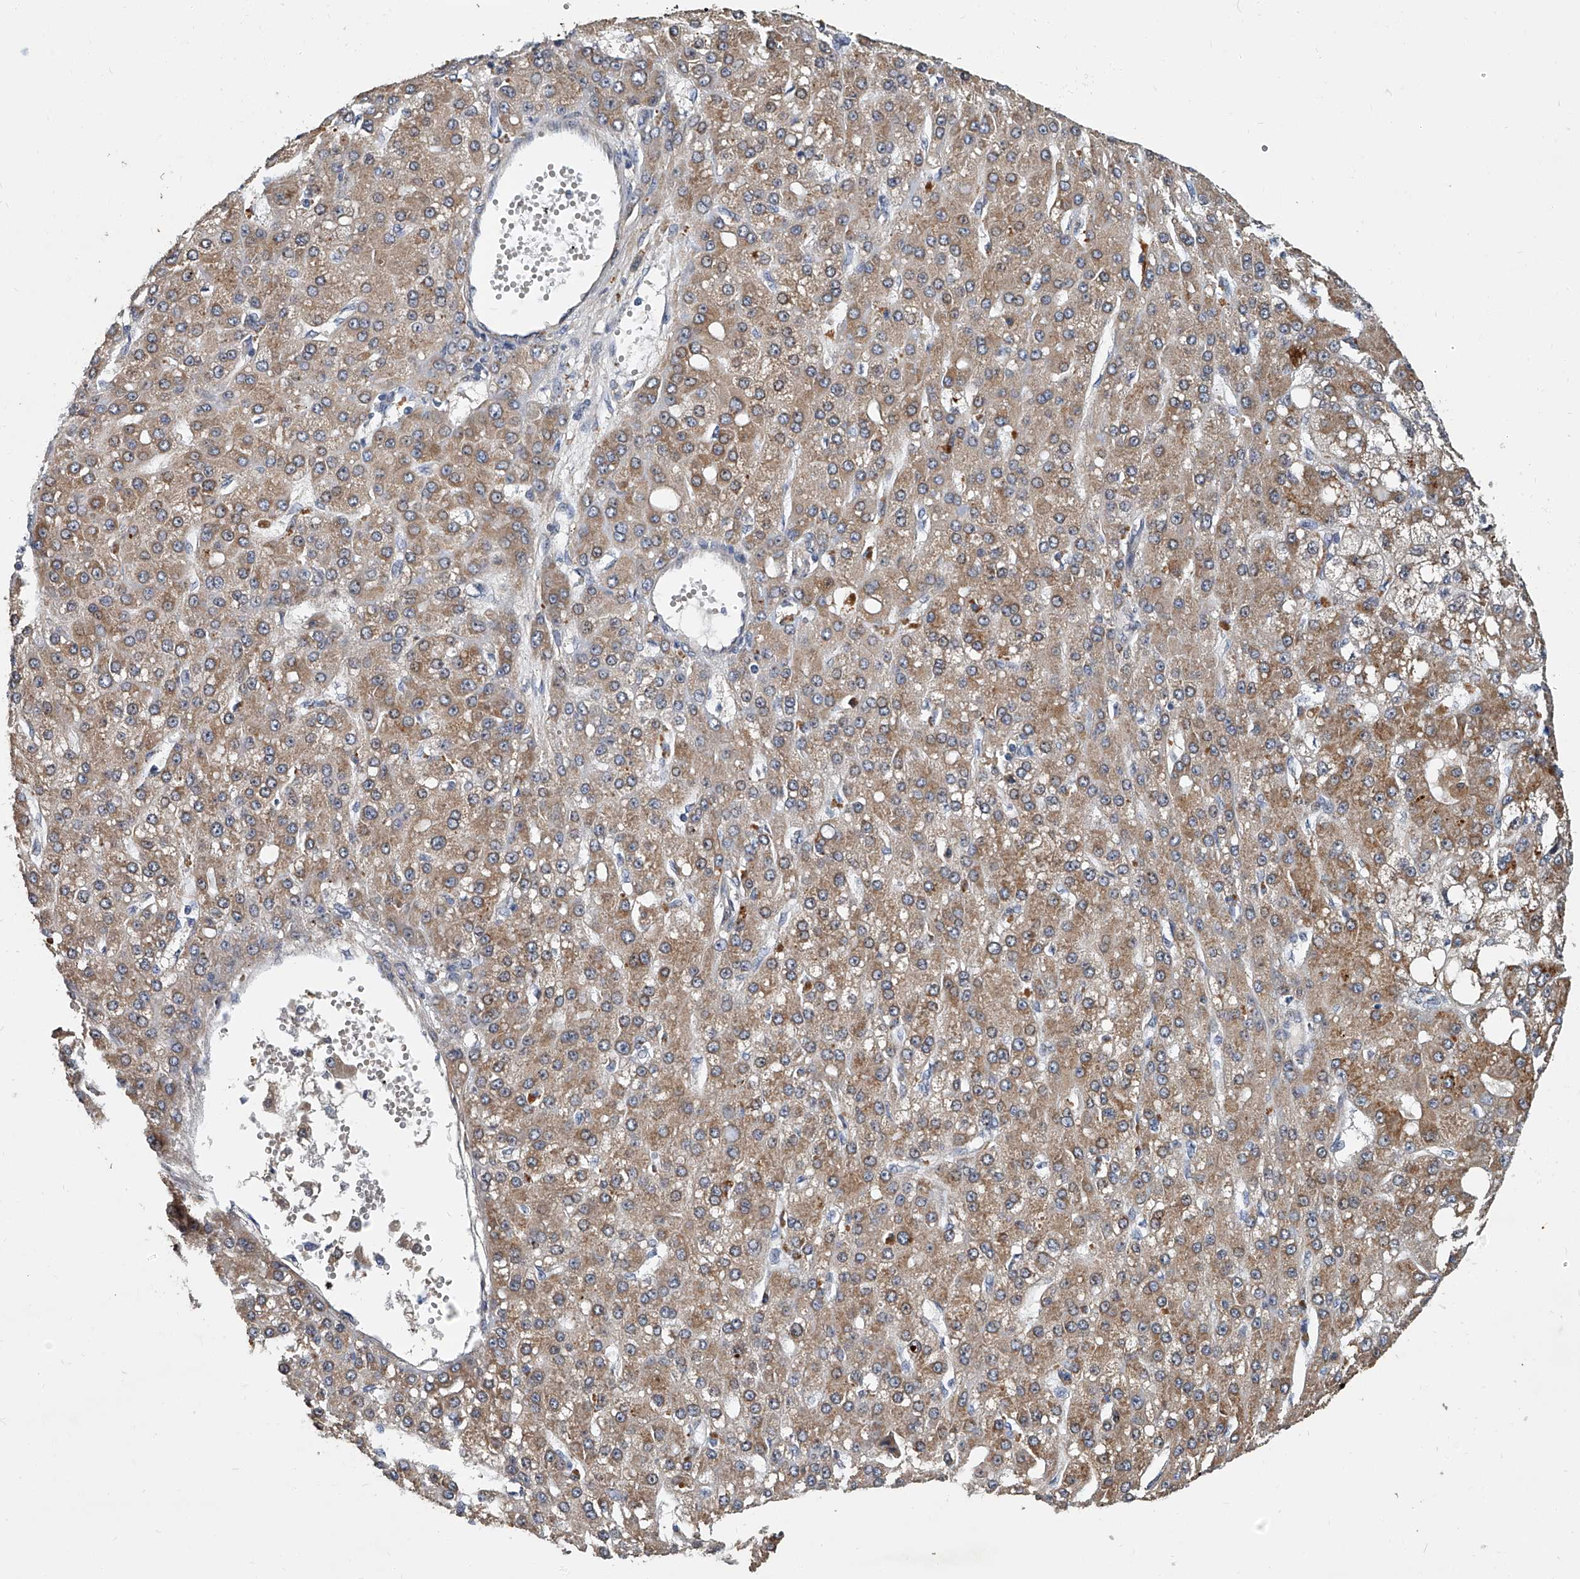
{"staining": {"intensity": "moderate", "quantity": ">75%", "location": "cytoplasmic/membranous"}, "tissue": "liver cancer", "cell_type": "Tumor cells", "image_type": "cancer", "snomed": [{"axis": "morphology", "description": "Carcinoma, Hepatocellular, NOS"}, {"axis": "topography", "description": "Liver"}], "caption": "IHC photomicrograph of neoplastic tissue: human hepatocellular carcinoma (liver) stained using IHC reveals medium levels of moderate protein expression localized specifically in the cytoplasmic/membranous of tumor cells, appearing as a cytoplasmic/membranous brown color.", "gene": "JAG2", "patient": {"sex": "male", "age": 67}}